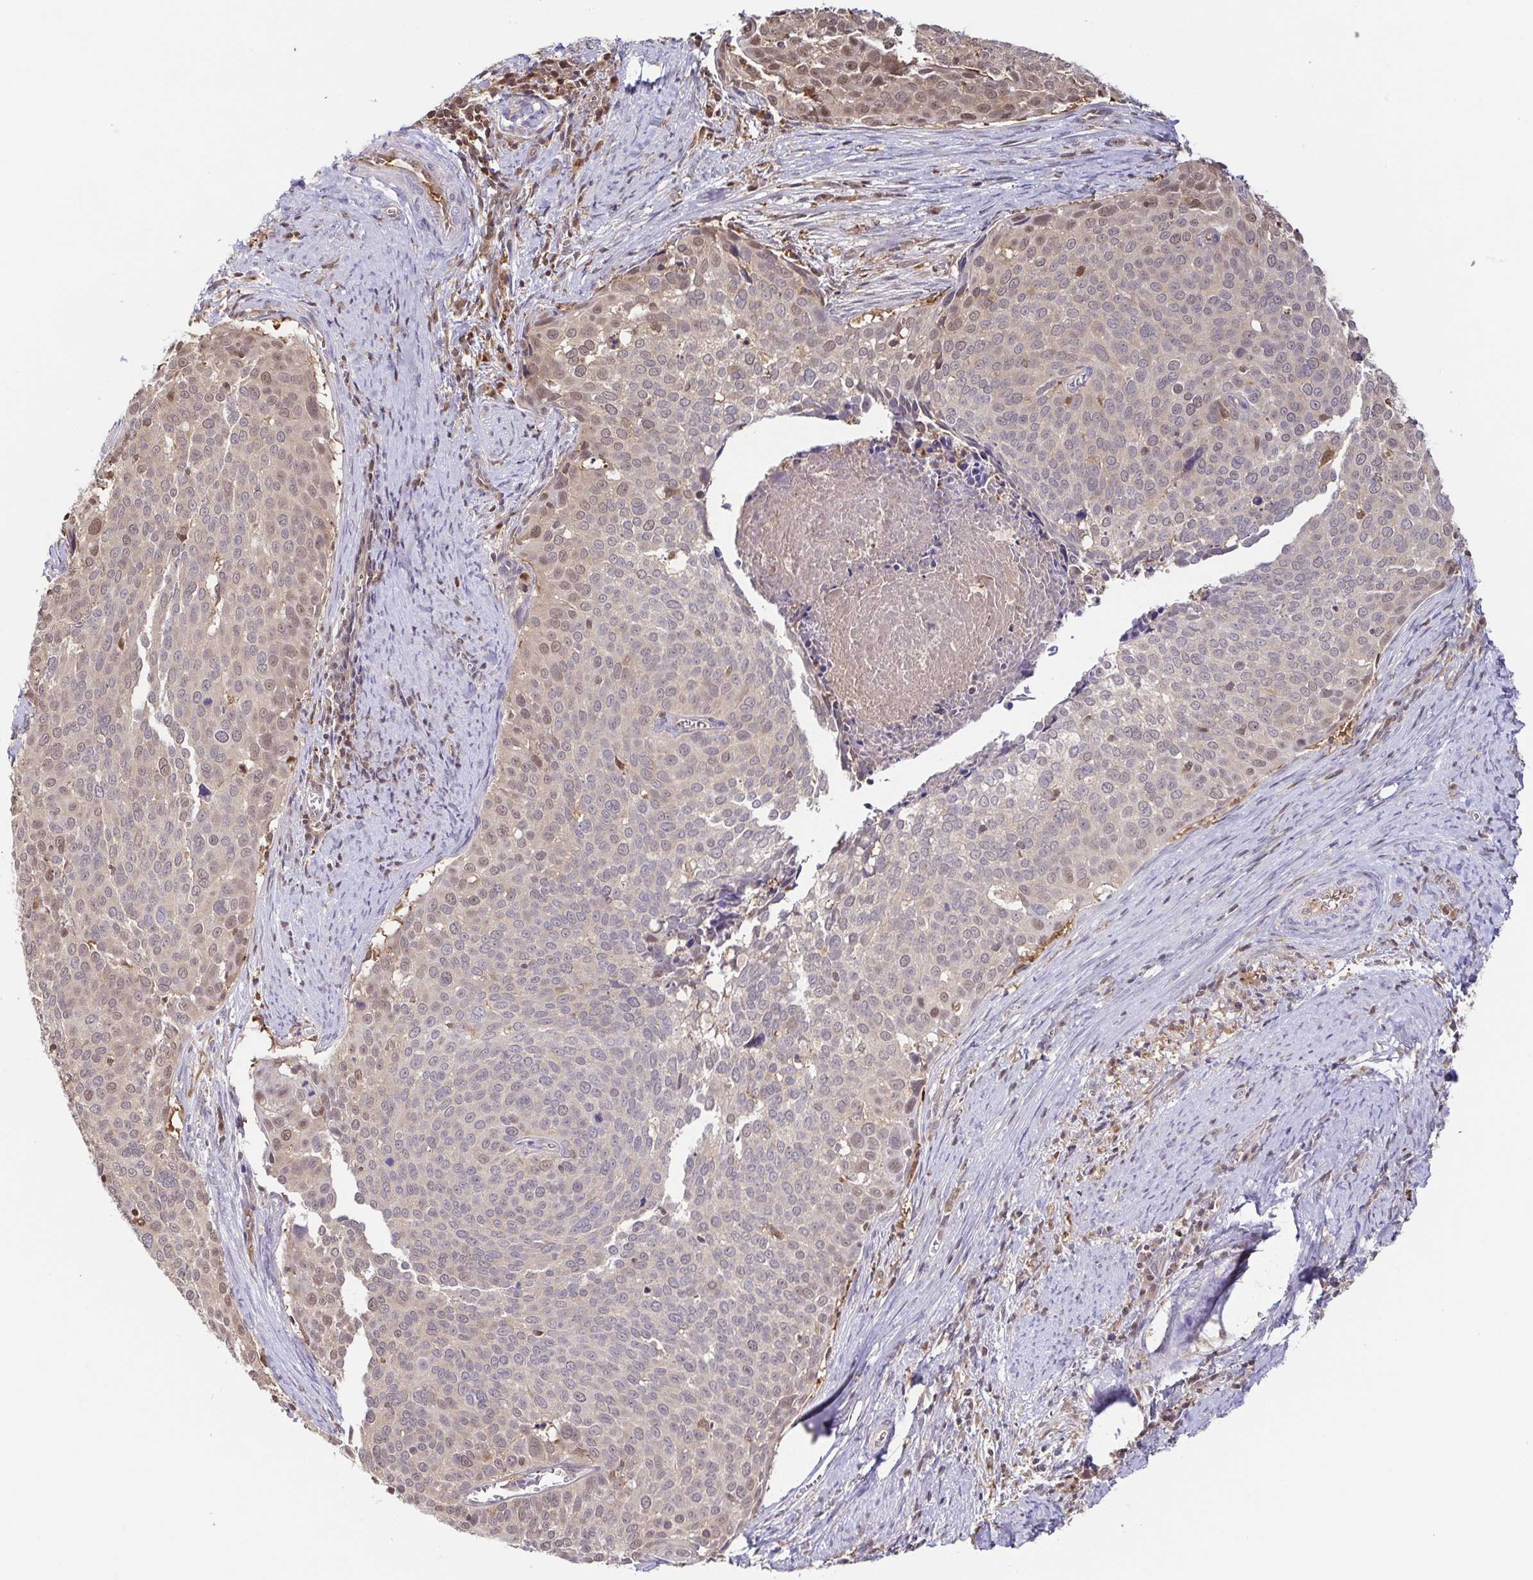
{"staining": {"intensity": "moderate", "quantity": ">75%", "location": "cytoplasmic/membranous,nuclear"}, "tissue": "cervical cancer", "cell_type": "Tumor cells", "image_type": "cancer", "snomed": [{"axis": "morphology", "description": "Squamous cell carcinoma, NOS"}, {"axis": "topography", "description": "Cervix"}], "caption": "Tumor cells reveal medium levels of moderate cytoplasmic/membranous and nuclear positivity in approximately >75% of cells in cervical cancer.", "gene": "PSMB9", "patient": {"sex": "female", "age": 39}}